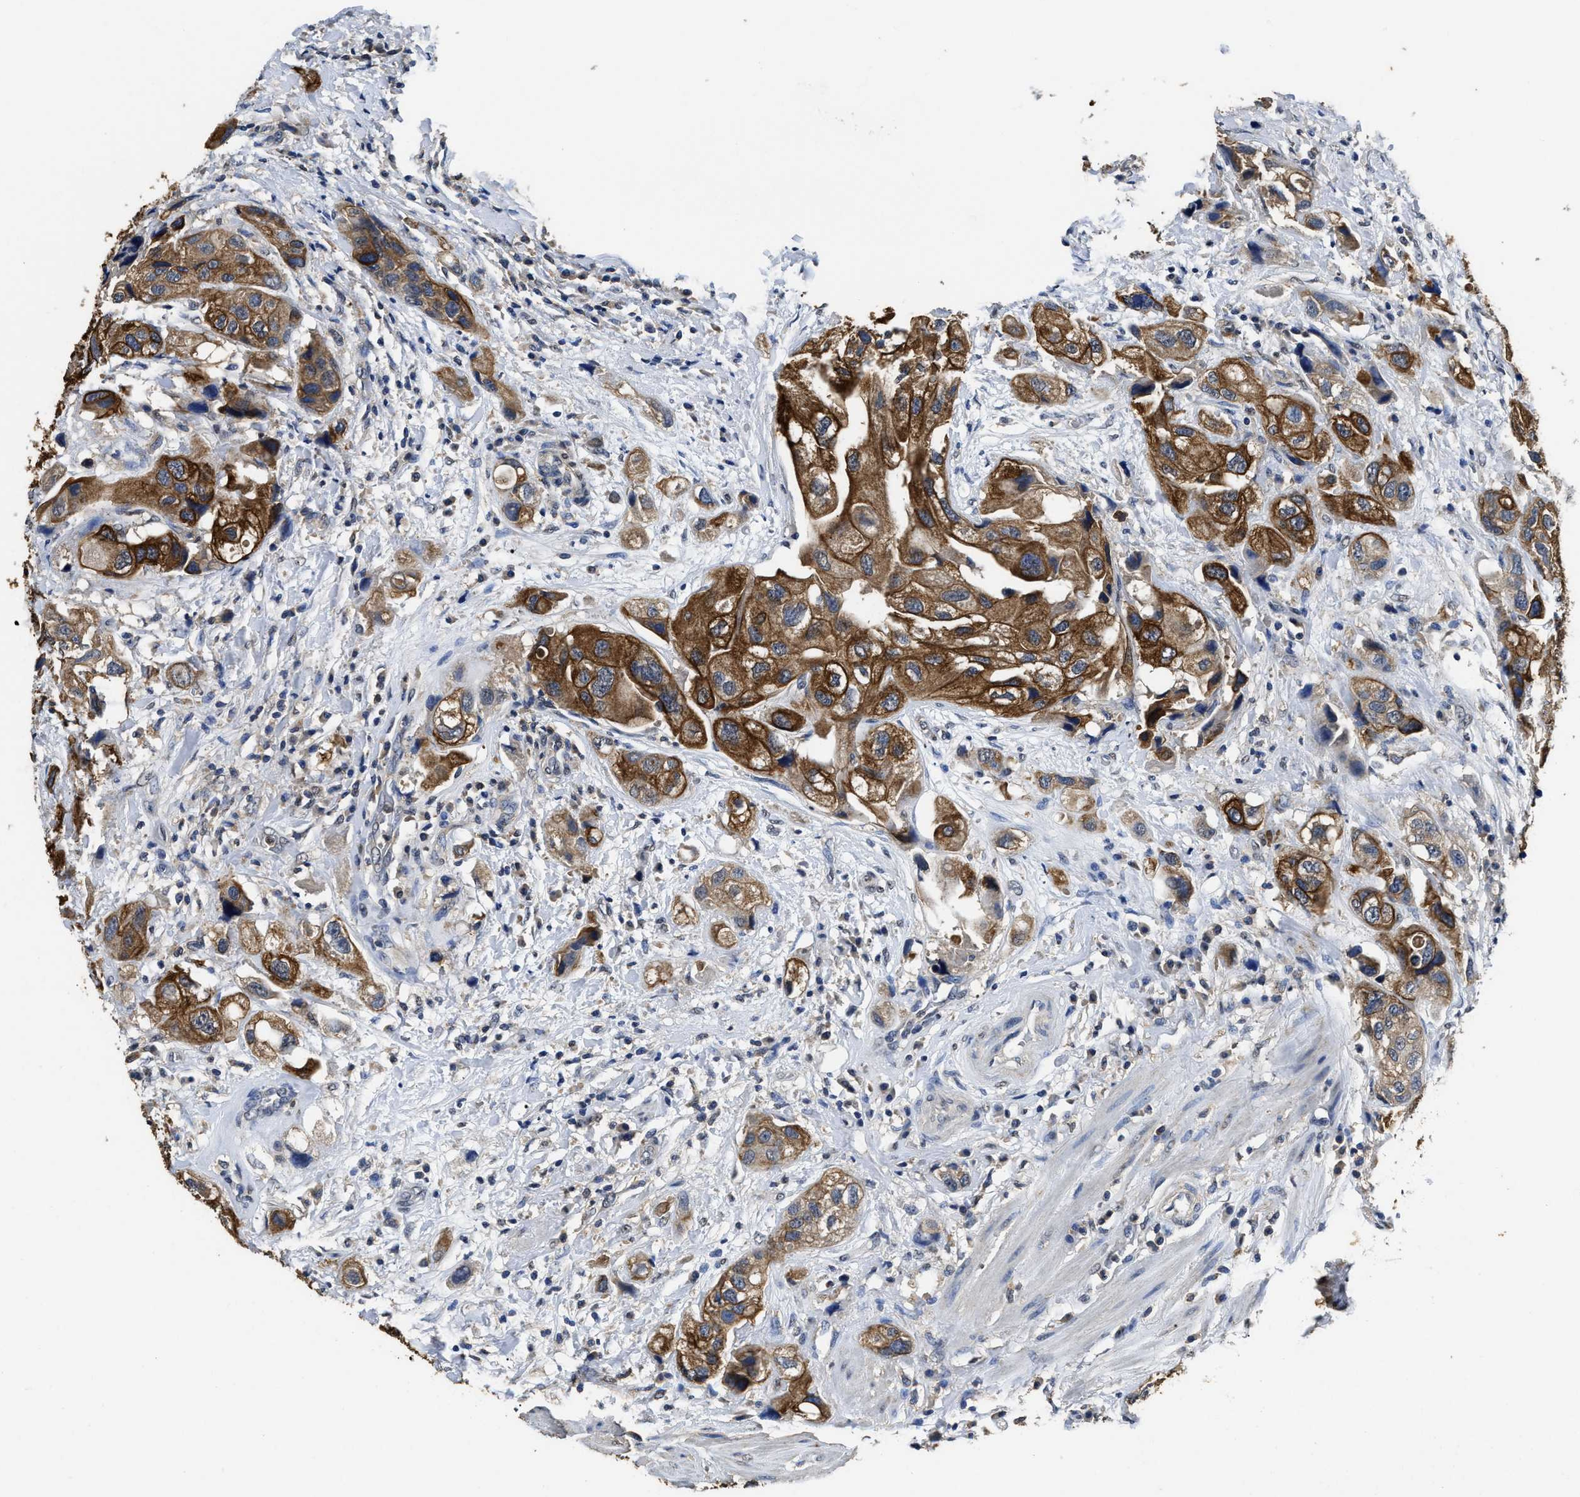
{"staining": {"intensity": "moderate", "quantity": ">75%", "location": "cytoplasmic/membranous"}, "tissue": "urothelial cancer", "cell_type": "Tumor cells", "image_type": "cancer", "snomed": [{"axis": "morphology", "description": "Urothelial carcinoma, High grade"}, {"axis": "topography", "description": "Urinary bladder"}], "caption": "Protein staining of high-grade urothelial carcinoma tissue demonstrates moderate cytoplasmic/membranous expression in approximately >75% of tumor cells.", "gene": "CTNNA1", "patient": {"sex": "female", "age": 64}}